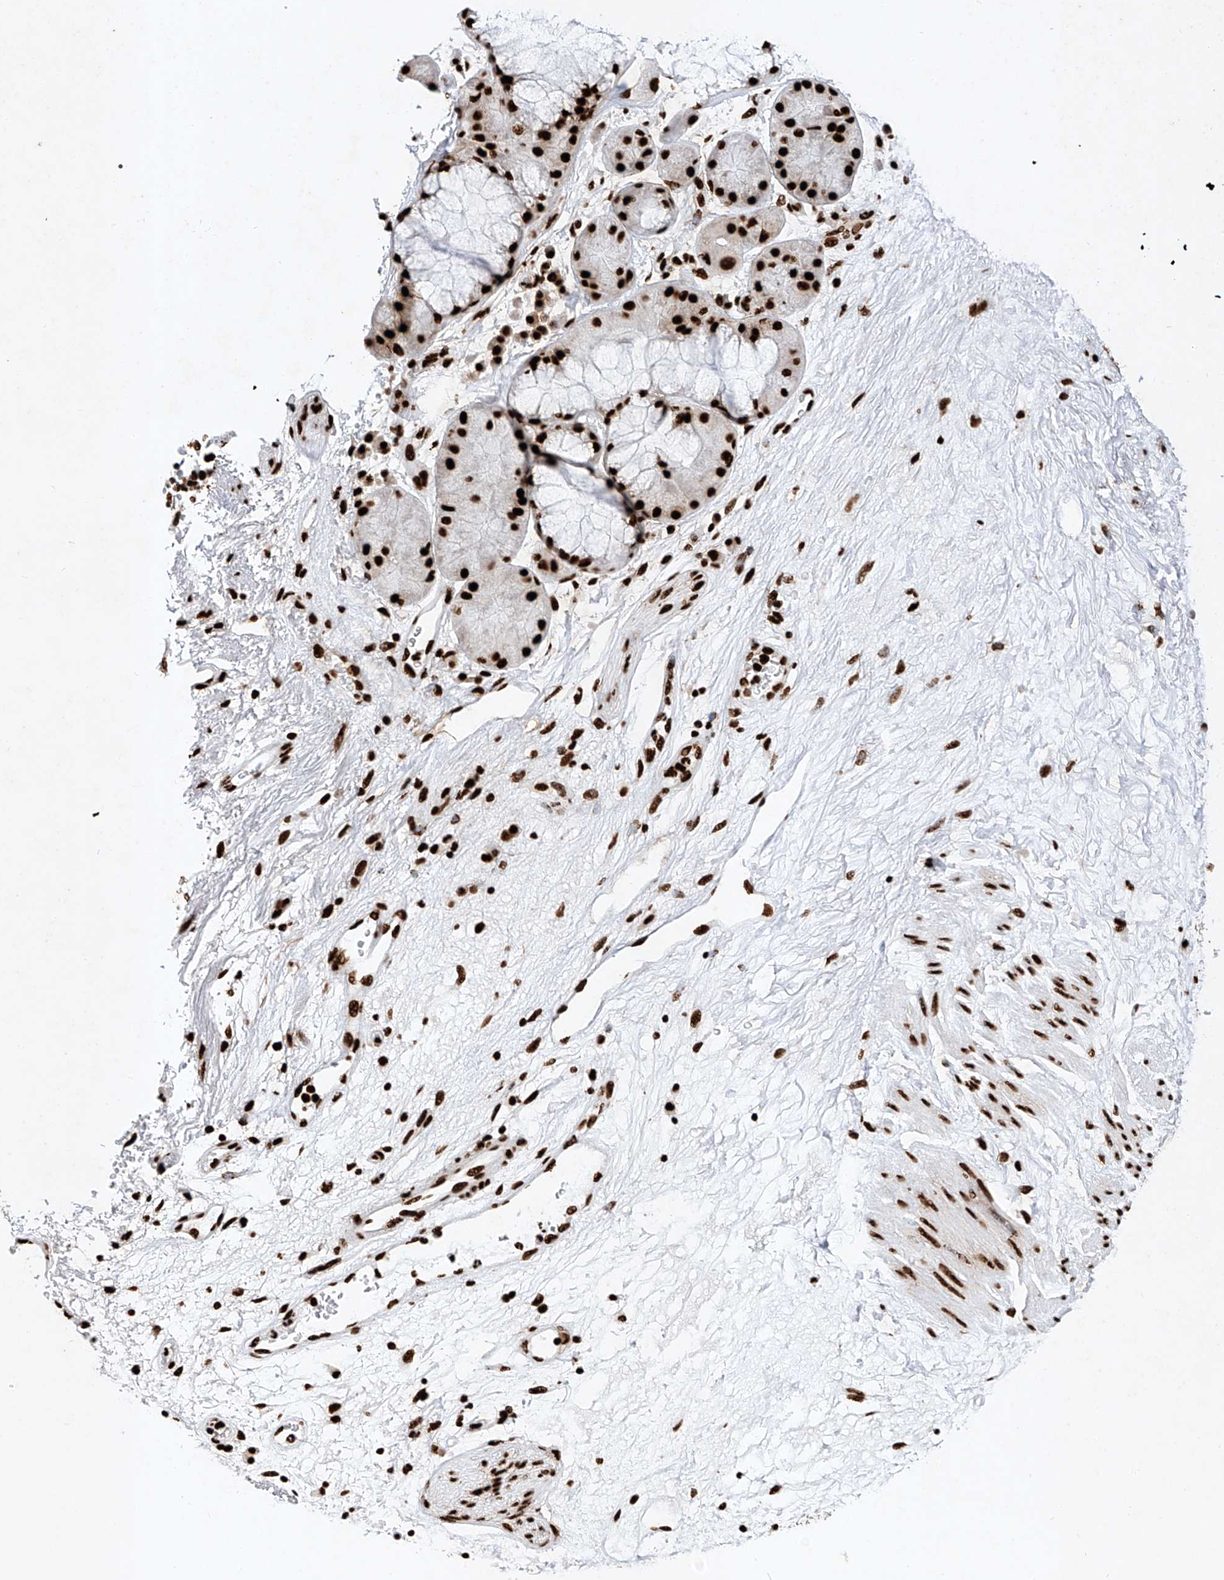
{"staining": {"intensity": "strong", "quantity": ">75%", "location": "nuclear"}, "tissue": "bronchus", "cell_type": "Respiratory epithelial cells", "image_type": "normal", "snomed": [{"axis": "morphology", "description": "Normal tissue, NOS"}, {"axis": "morphology", "description": "Squamous cell carcinoma, NOS"}, {"axis": "topography", "description": "Lymph node"}, {"axis": "topography", "description": "Bronchus"}, {"axis": "topography", "description": "Lung"}], "caption": "Bronchus was stained to show a protein in brown. There is high levels of strong nuclear expression in about >75% of respiratory epithelial cells. Immunohistochemistry (ihc) stains the protein of interest in brown and the nuclei are stained blue.", "gene": "SRSF6", "patient": {"sex": "male", "age": 66}}